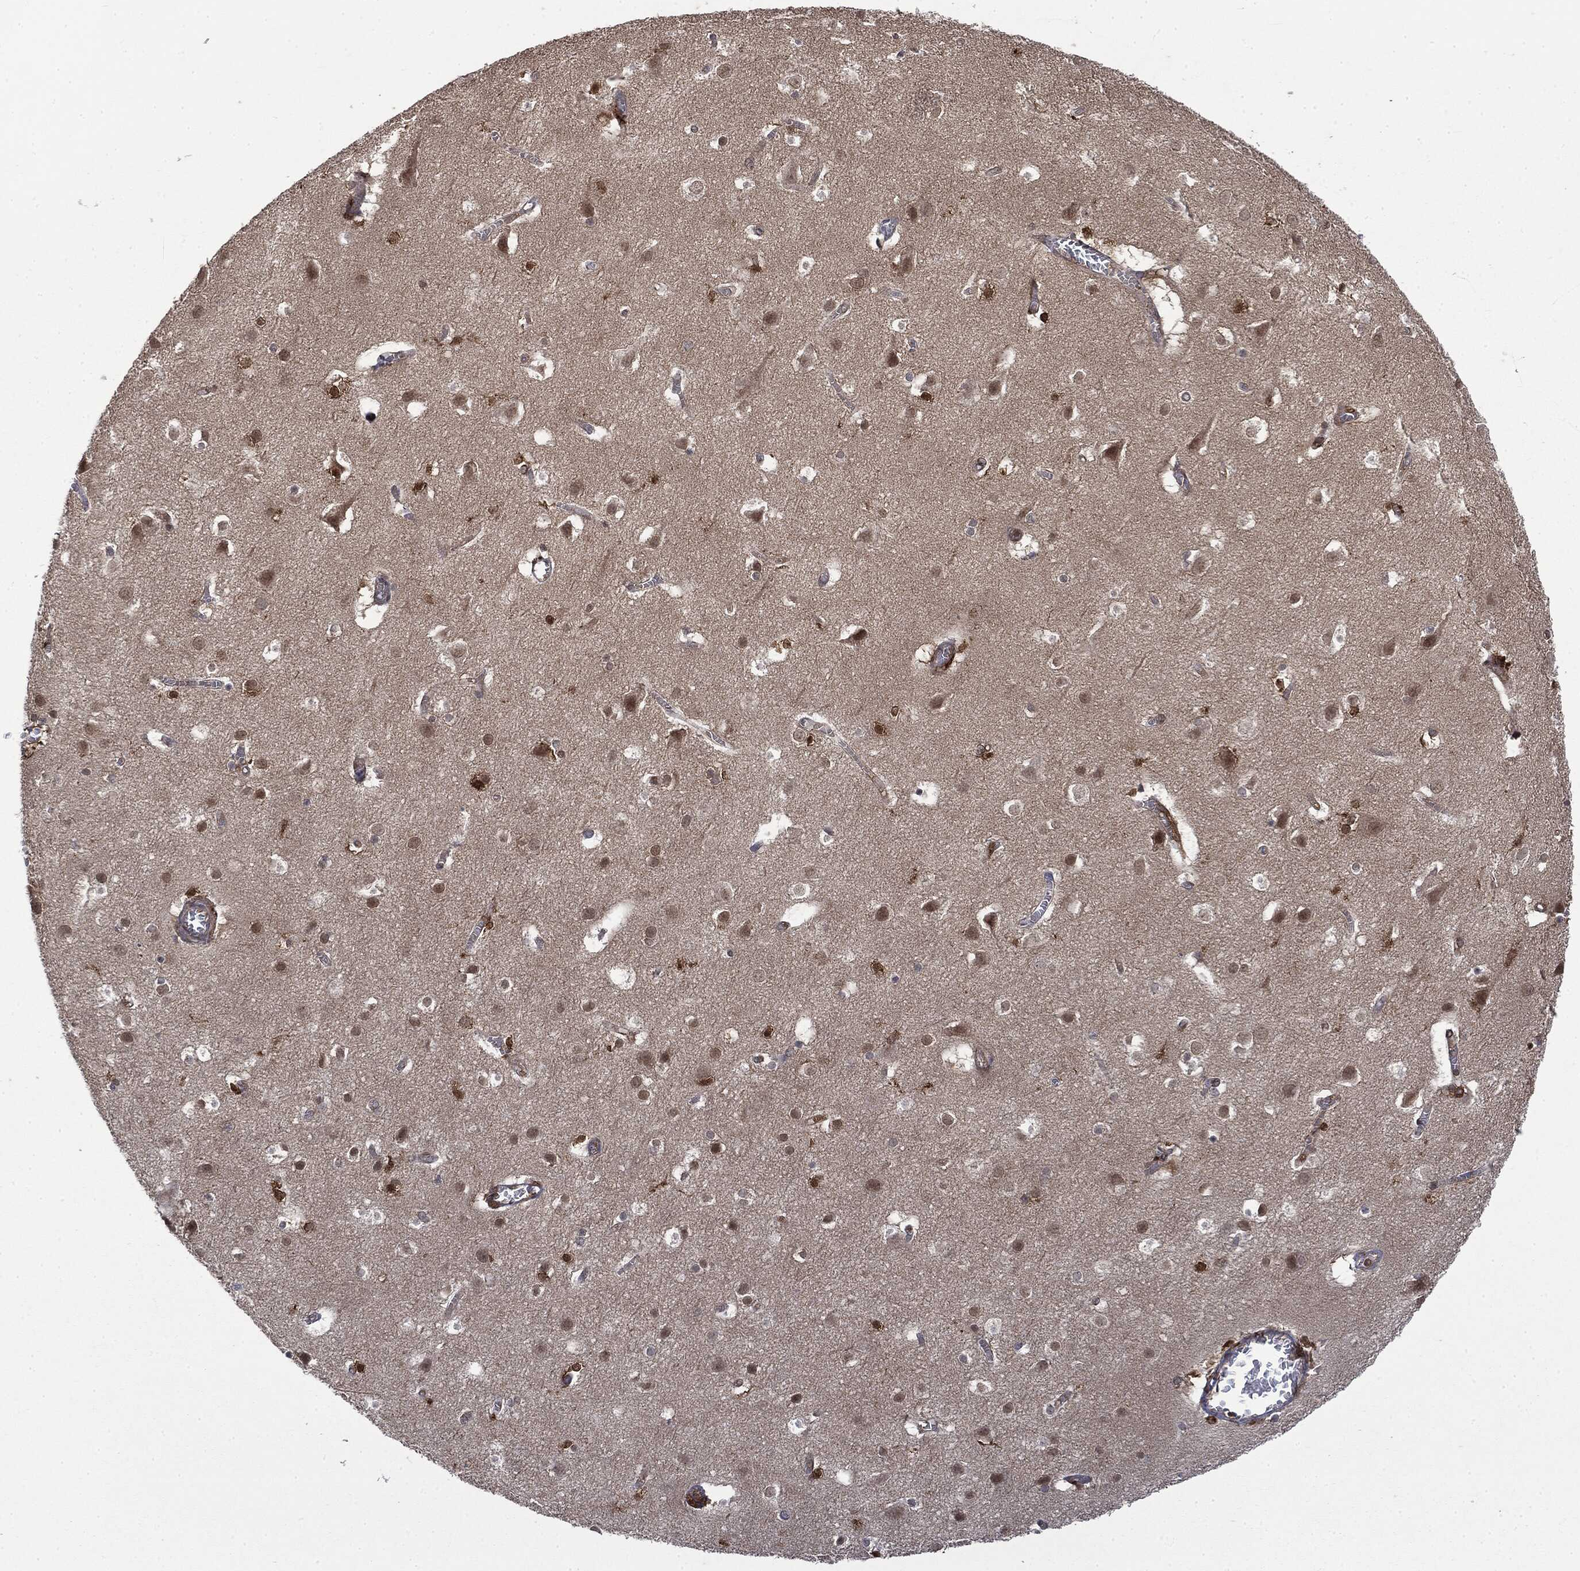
{"staining": {"intensity": "negative", "quantity": "none", "location": "none"}, "tissue": "cerebral cortex", "cell_type": "Endothelial cells", "image_type": "normal", "snomed": [{"axis": "morphology", "description": "Normal tissue, NOS"}, {"axis": "topography", "description": "Cerebral cortex"}], "caption": "Protein analysis of benign cerebral cortex demonstrates no significant staining in endothelial cells.", "gene": "SNX5", "patient": {"sex": "male", "age": 59}}